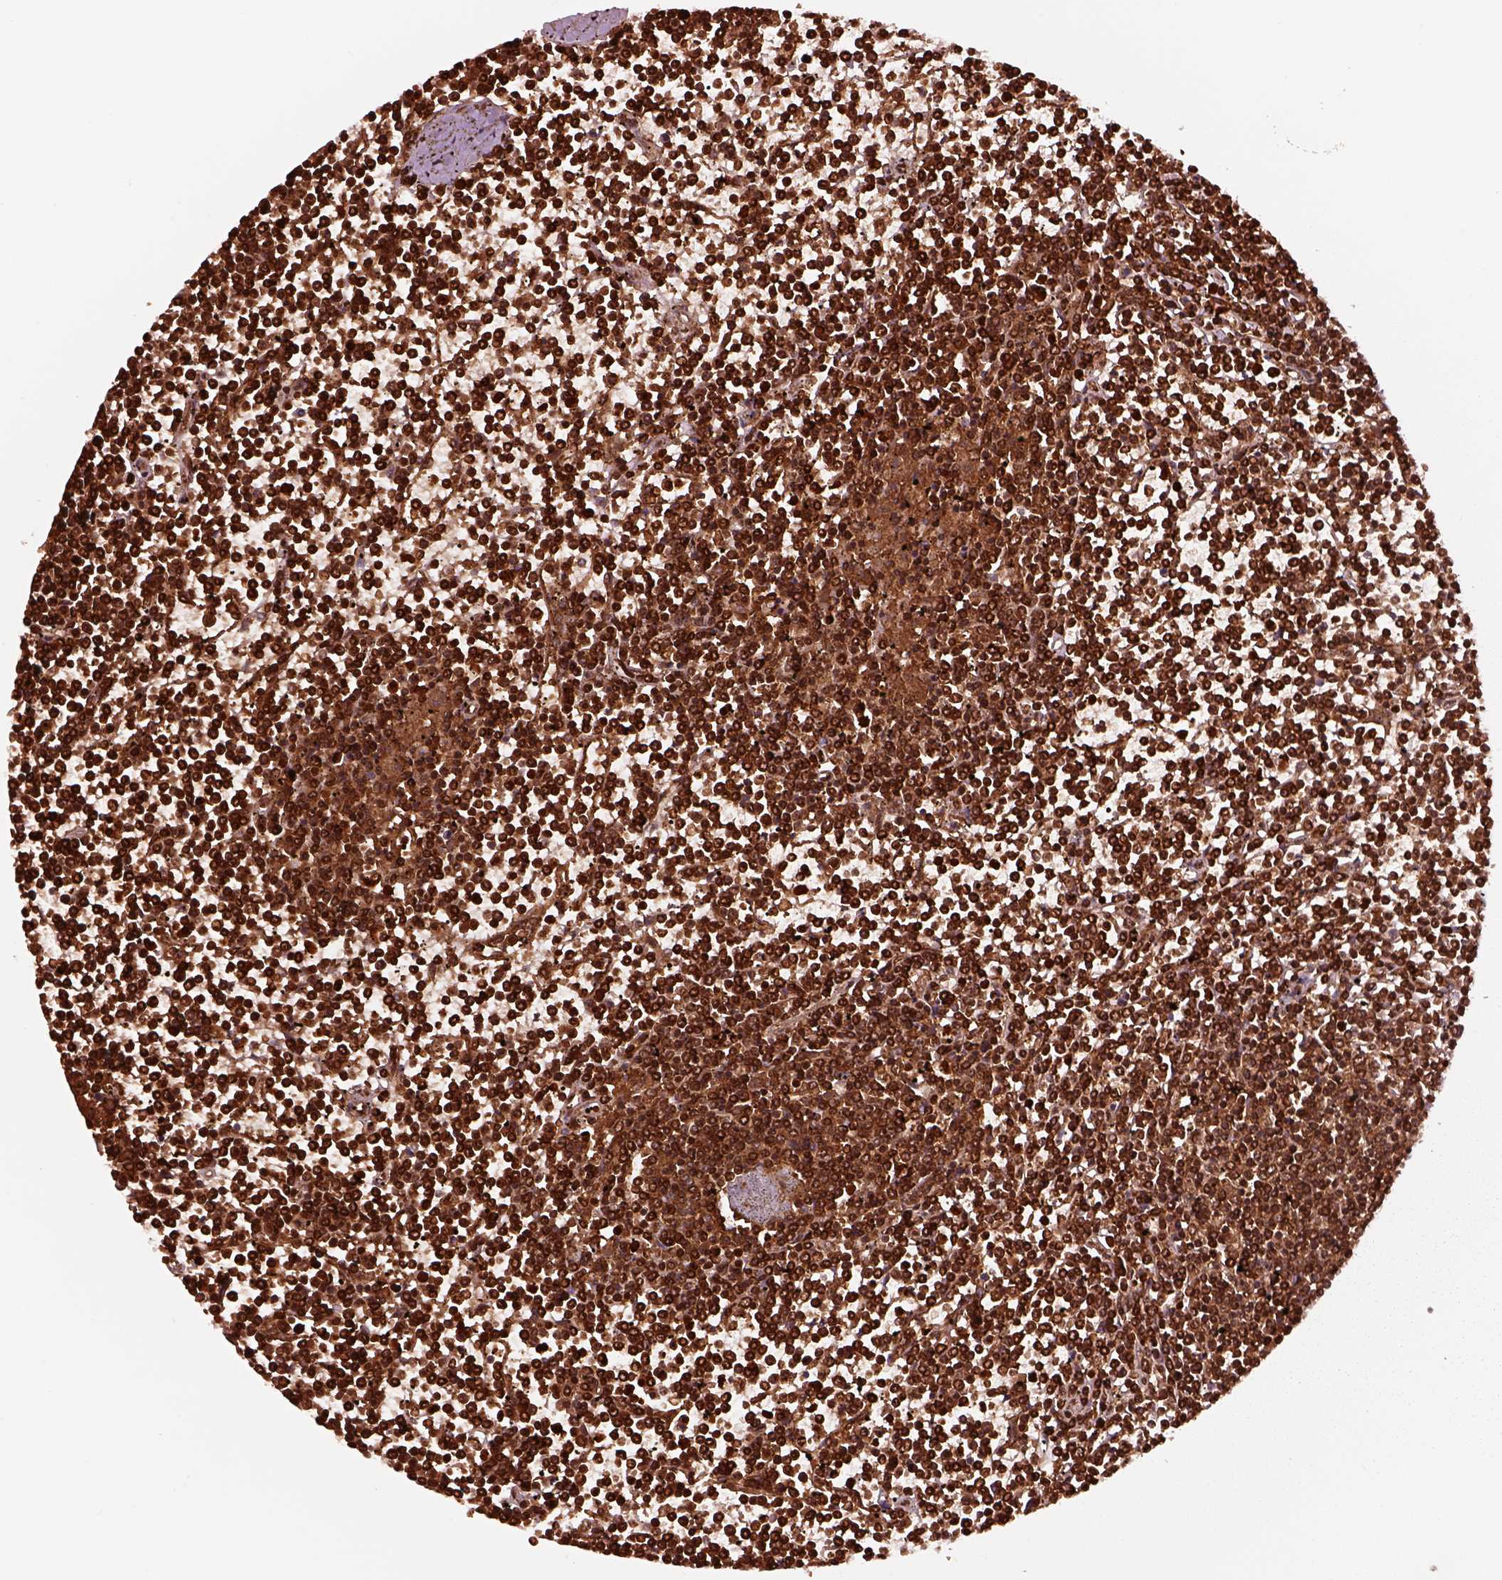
{"staining": {"intensity": "strong", "quantity": ">75%", "location": "cytoplasmic/membranous"}, "tissue": "lymphoma", "cell_type": "Tumor cells", "image_type": "cancer", "snomed": [{"axis": "morphology", "description": "Malignant lymphoma, non-Hodgkin's type, Low grade"}, {"axis": "topography", "description": "Spleen"}], "caption": "IHC staining of lymphoma, which demonstrates high levels of strong cytoplasmic/membranous positivity in about >75% of tumor cells indicating strong cytoplasmic/membranous protein expression. The staining was performed using DAB (brown) for protein detection and nuclei were counterstained in hematoxylin (blue).", "gene": "WASHC2A", "patient": {"sex": "female", "age": 19}}